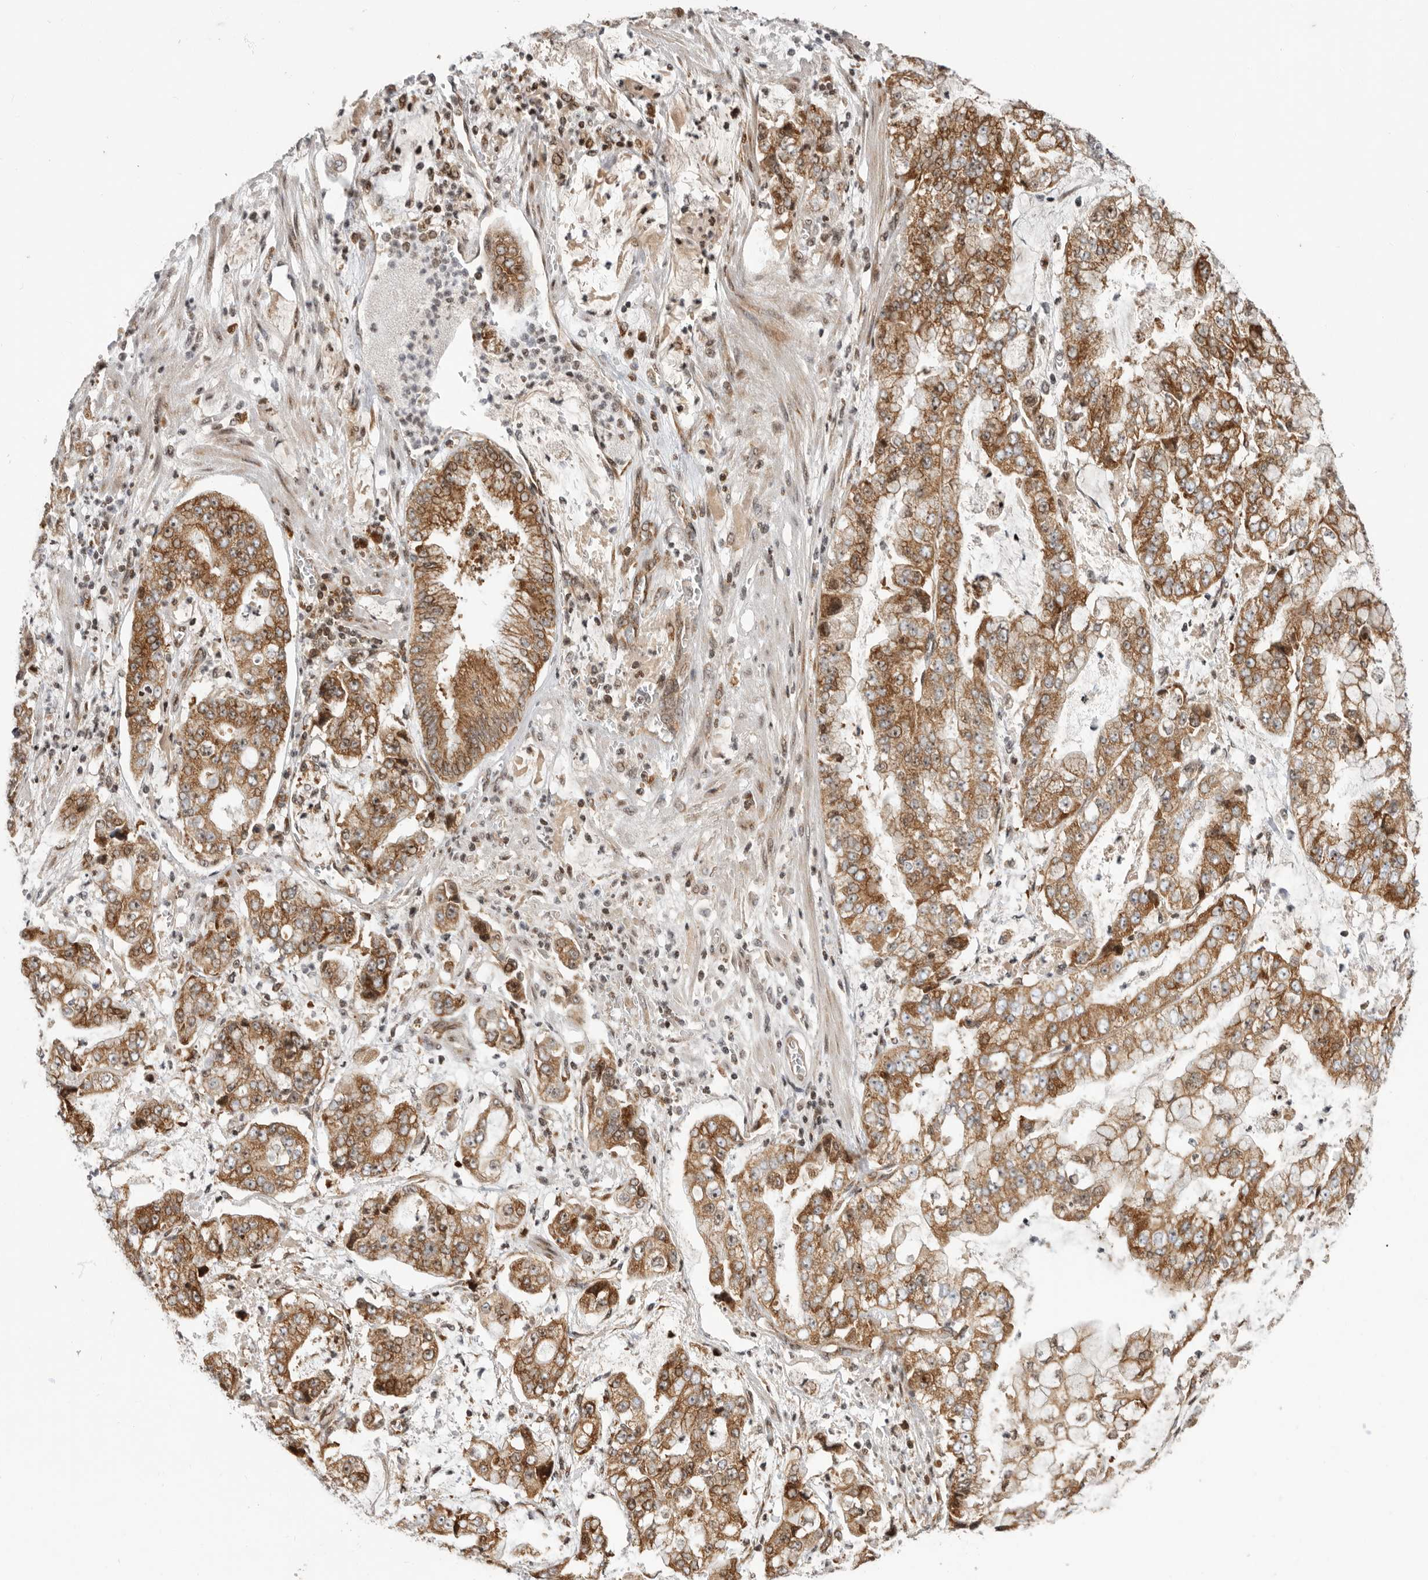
{"staining": {"intensity": "moderate", "quantity": ">75%", "location": "cytoplasmic/membranous"}, "tissue": "stomach cancer", "cell_type": "Tumor cells", "image_type": "cancer", "snomed": [{"axis": "morphology", "description": "Adenocarcinoma, NOS"}, {"axis": "topography", "description": "Stomach"}], "caption": "Adenocarcinoma (stomach) stained with a brown dye demonstrates moderate cytoplasmic/membranous positive staining in approximately >75% of tumor cells.", "gene": "FZD3", "patient": {"sex": "male", "age": 76}}